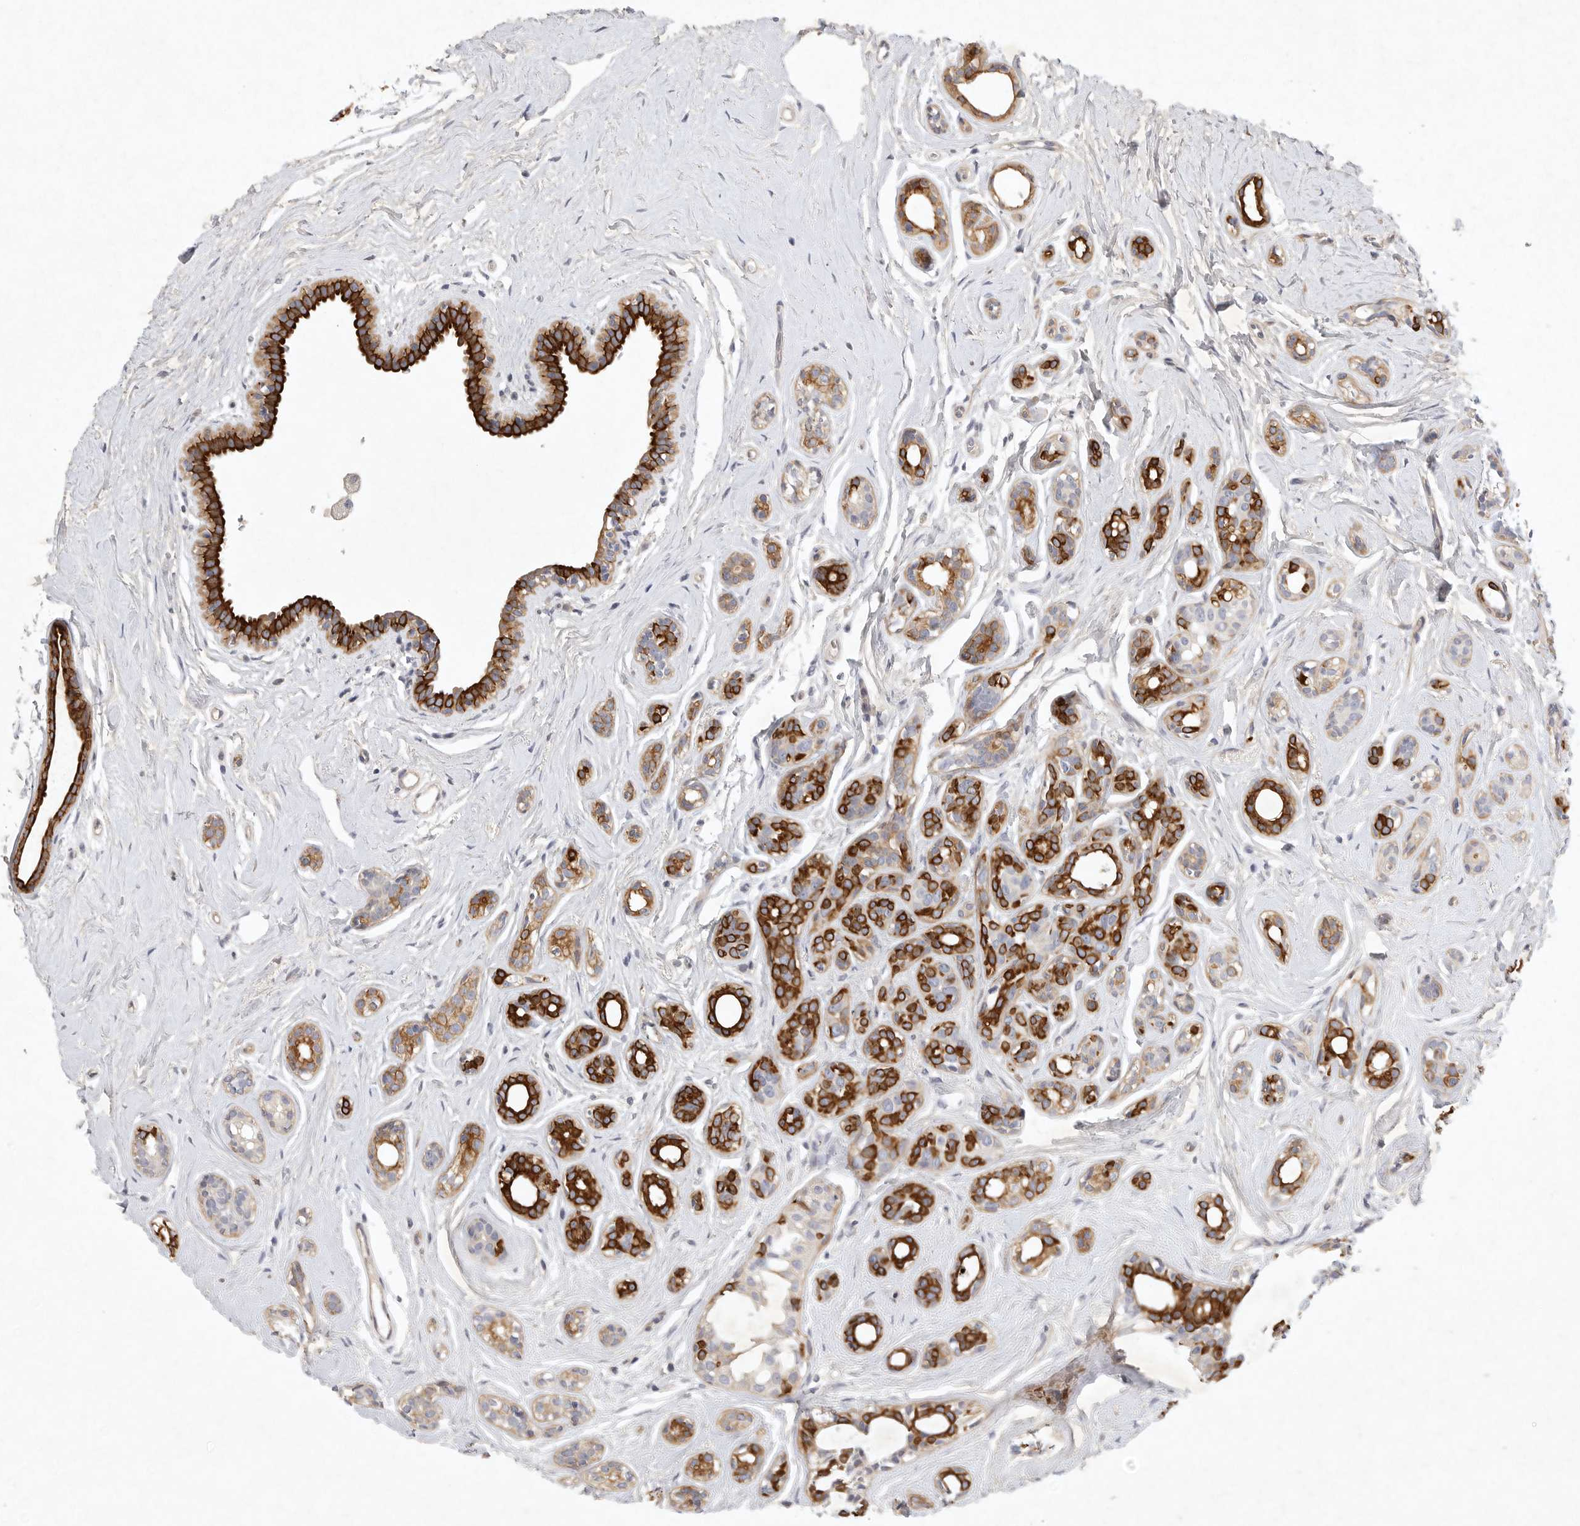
{"staining": {"intensity": "strong", "quantity": ">75%", "location": "cytoplasmic/membranous"}, "tissue": "breast cancer", "cell_type": "Tumor cells", "image_type": "cancer", "snomed": [{"axis": "morphology", "description": "Duct carcinoma"}, {"axis": "topography", "description": "Breast"}], "caption": "About >75% of tumor cells in intraductal carcinoma (breast) reveal strong cytoplasmic/membranous protein positivity as visualized by brown immunohistochemical staining.", "gene": "BZW2", "patient": {"sex": "female", "age": 55}}